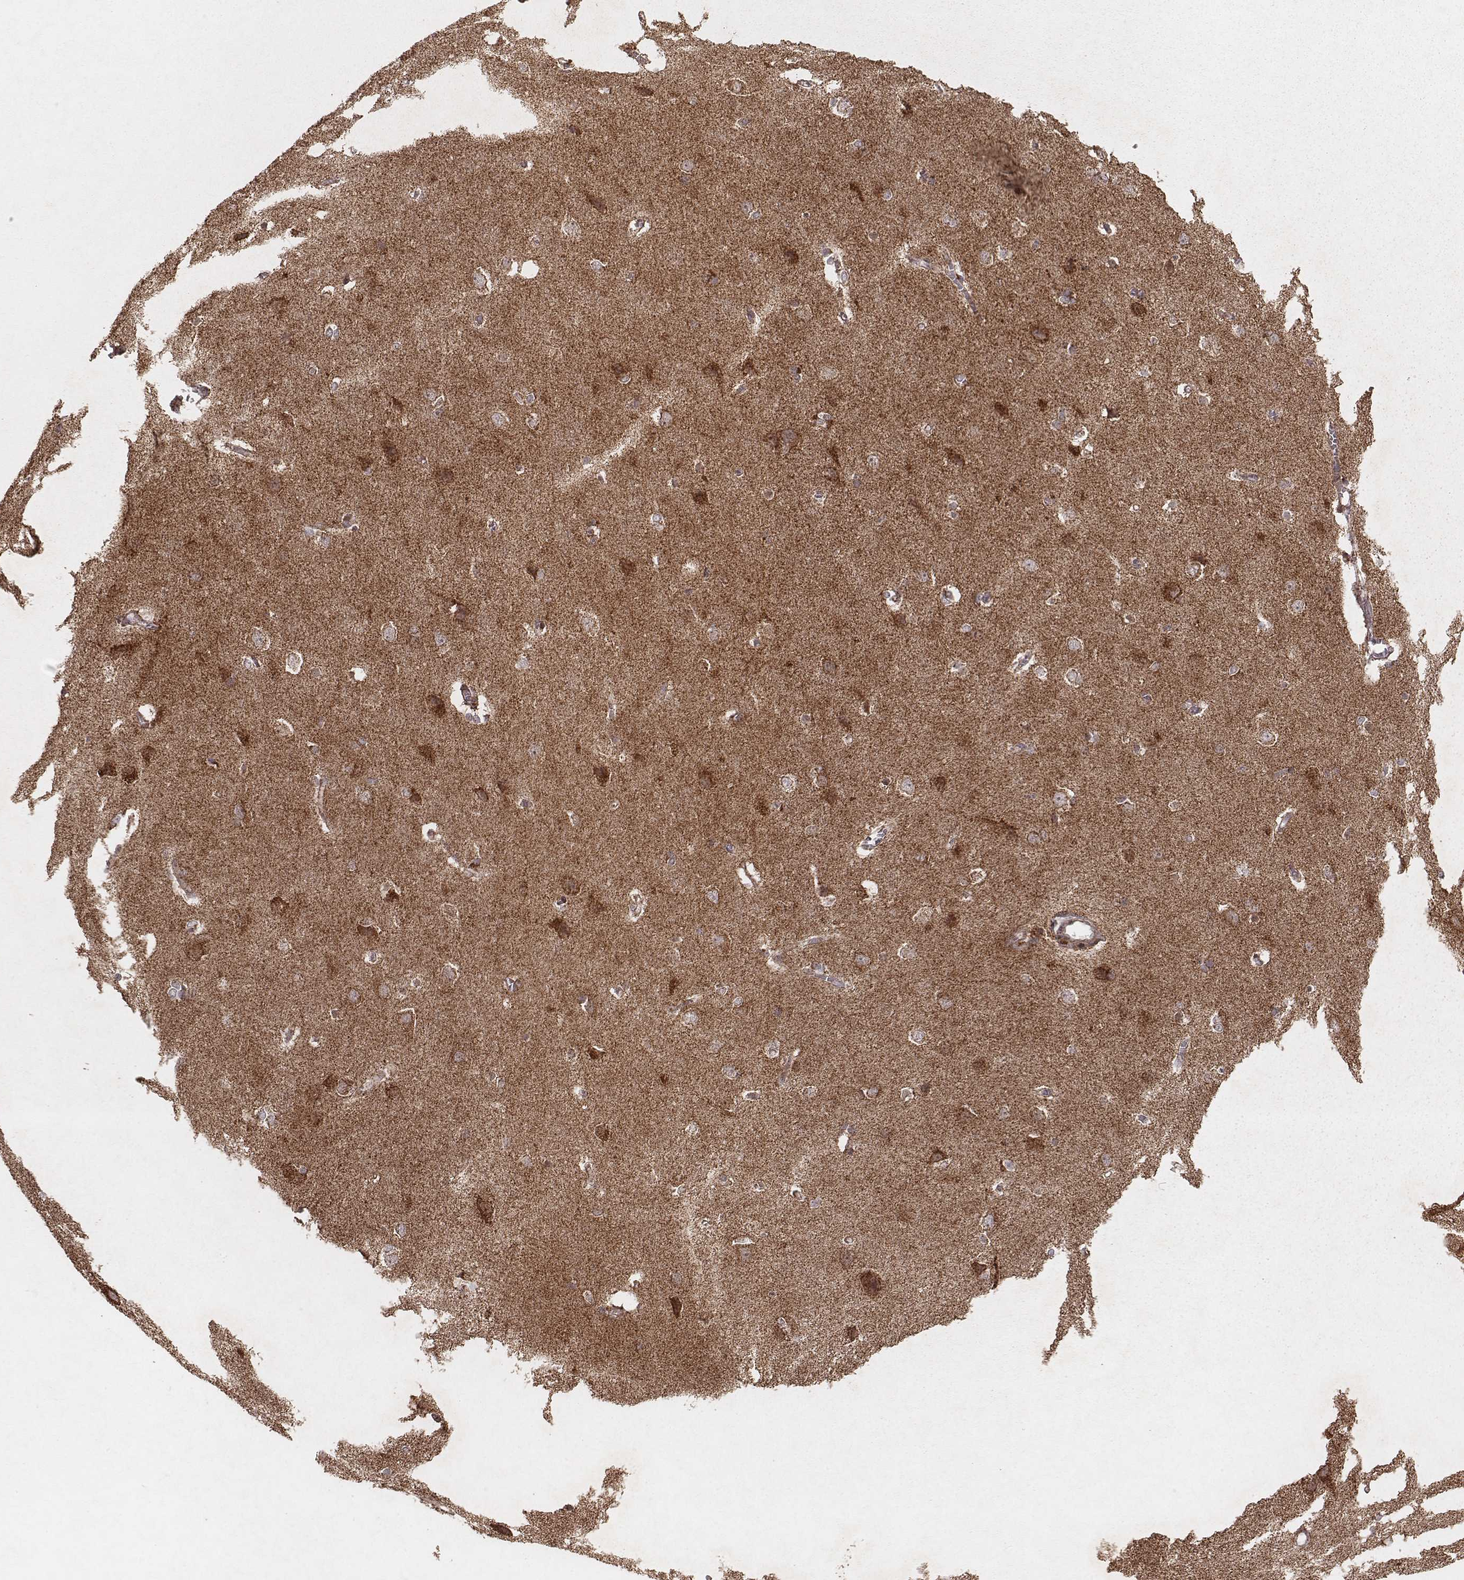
{"staining": {"intensity": "negative", "quantity": "none", "location": "none"}, "tissue": "cerebral cortex", "cell_type": "Endothelial cells", "image_type": "normal", "snomed": [{"axis": "morphology", "description": "Normal tissue, NOS"}, {"axis": "topography", "description": "Cerebral cortex"}], "caption": "The histopathology image reveals no staining of endothelial cells in unremarkable cerebral cortex.", "gene": "NDUFA7", "patient": {"sex": "male", "age": 37}}